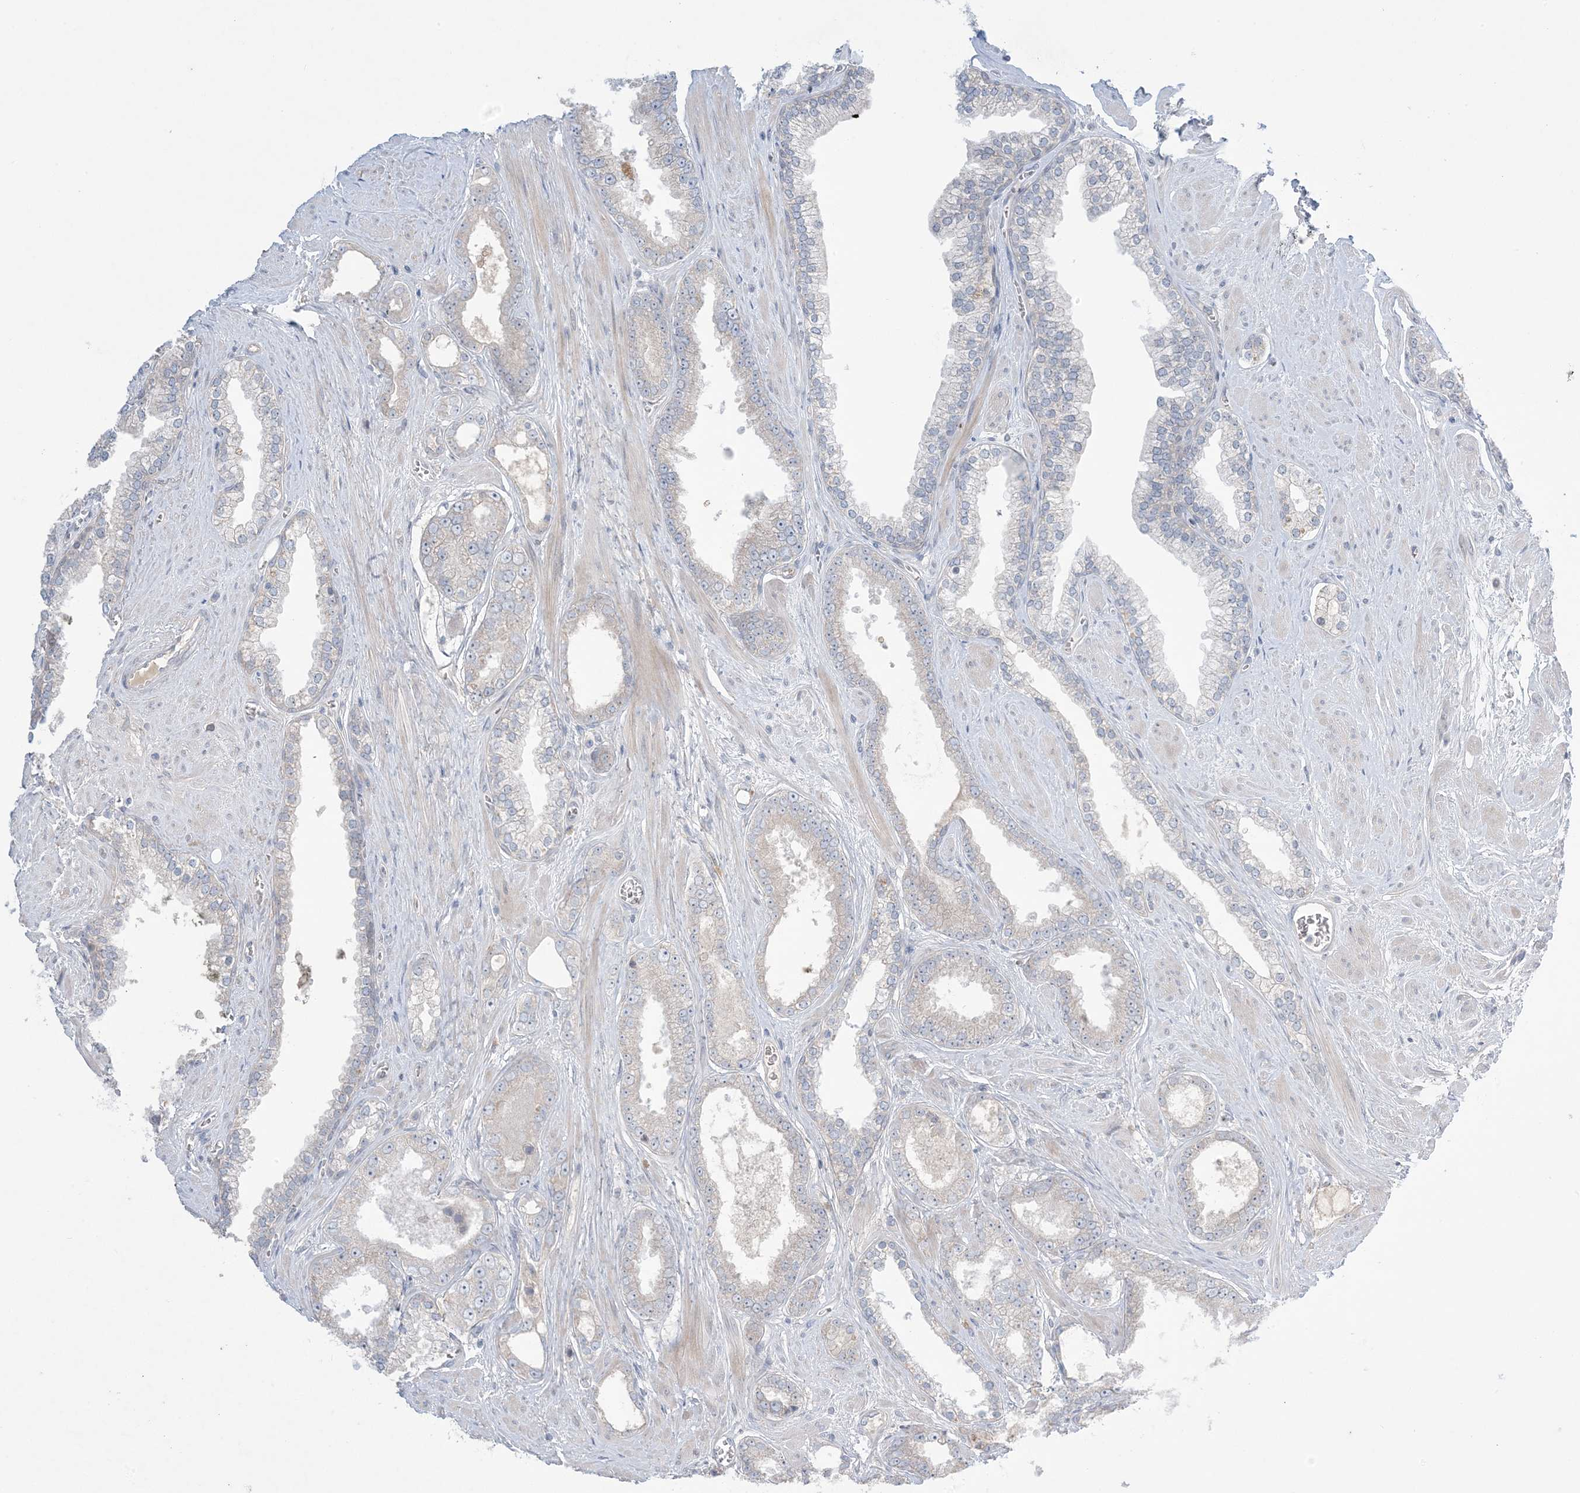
{"staining": {"intensity": "negative", "quantity": "none", "location": "none"}, "tissue": "prostate cancer", "cell_type": "Tumor cells", "image_type": "cancer", "snomed": [{"axis": "morphology", "description": "Adenocarcinoma, Low grade"}, {"axis": "topography", "description": "Prostate"}], "caption": "The image displays no significant positivity in tumor cells of prostate adenocarcinoma (low-grade).", "gene": "MMGT1", "patient": {"sex": "male", "age": 62}}